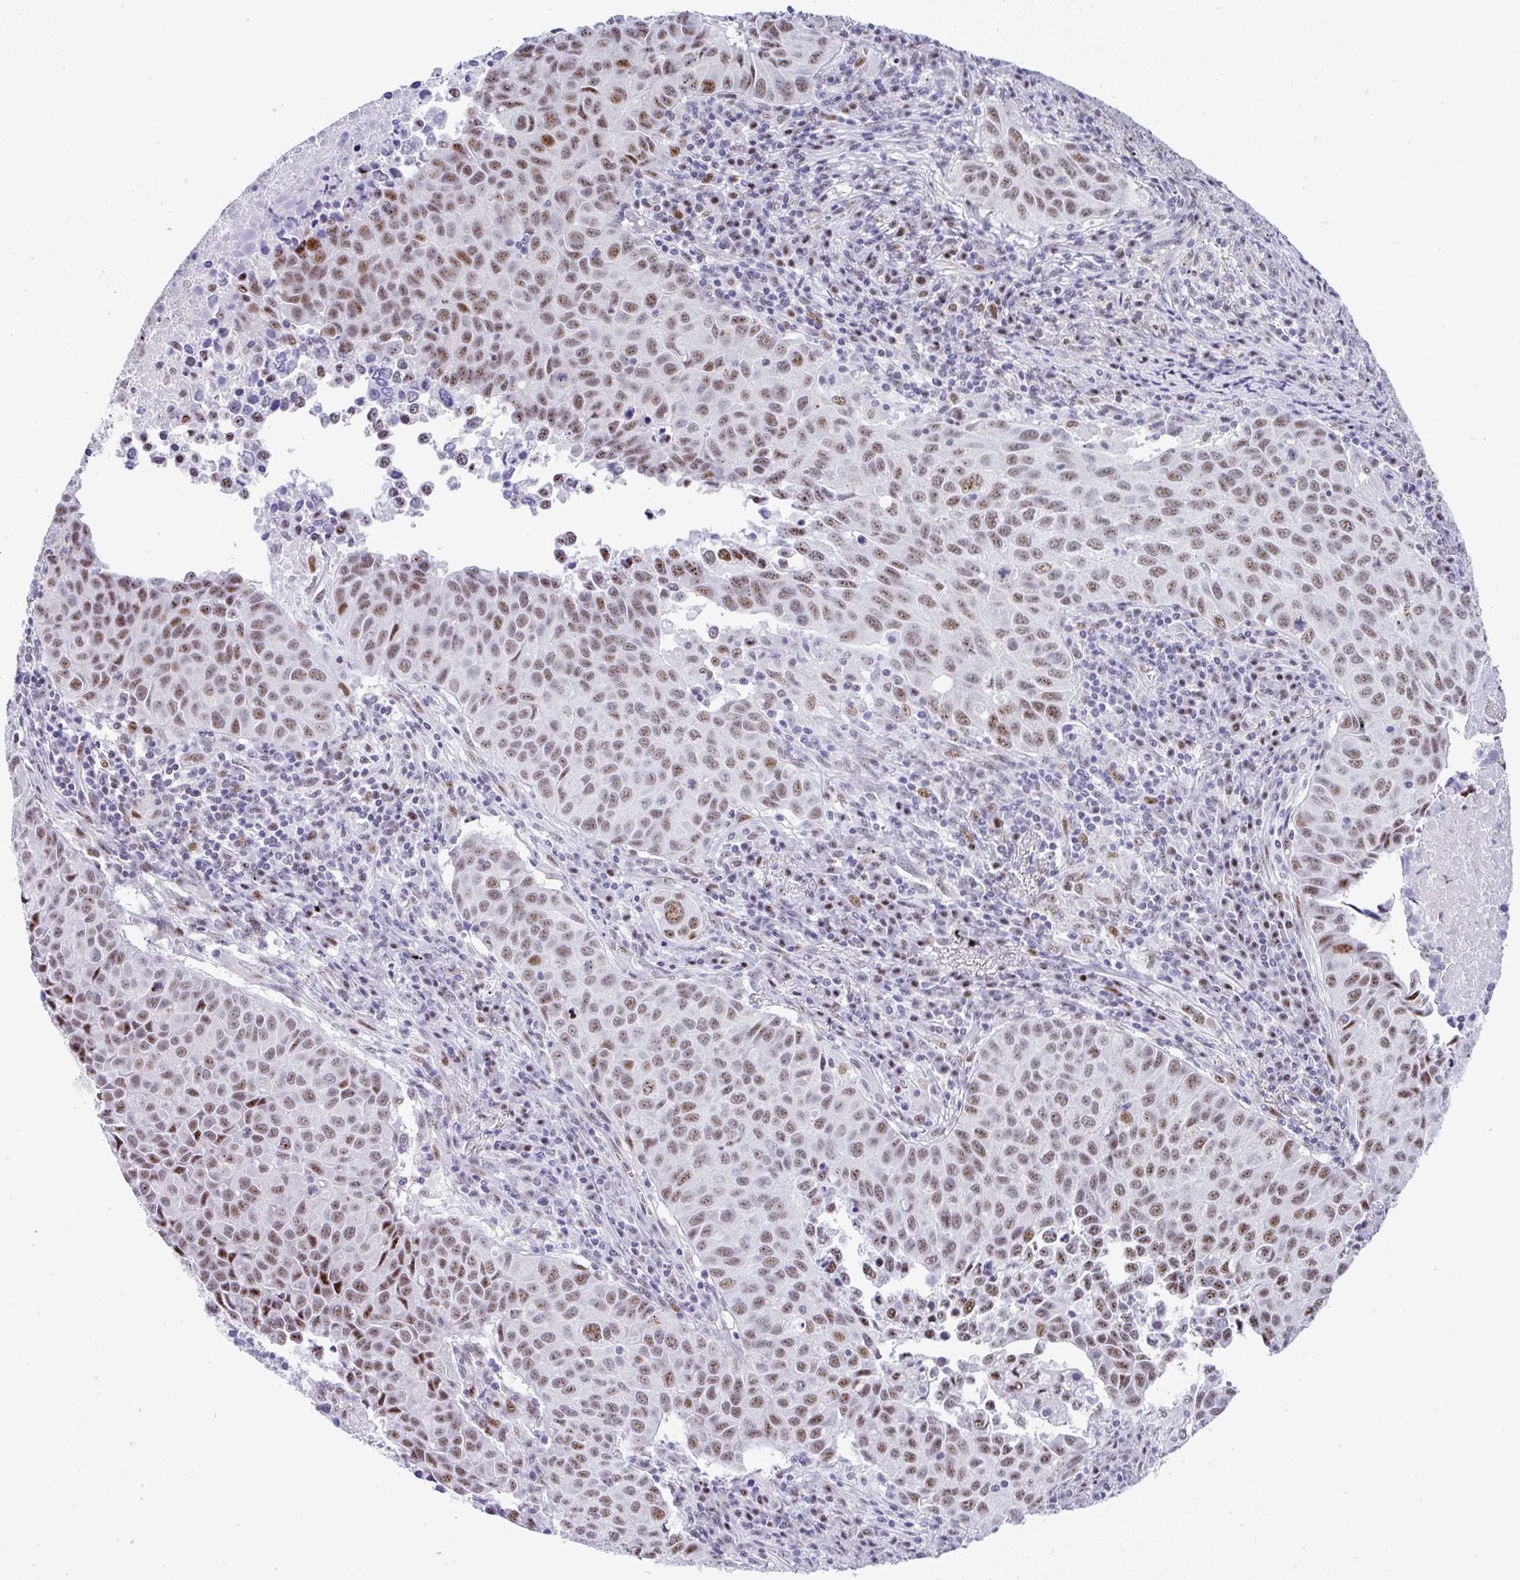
{"staining": {"intensity": "moderate", "quantity": ">75%", "location": "nuclear"}, "tissue": "lung cancer", "cell_type": "Tumor cells", "image_type": "cancer", "snomed": [{"axis": "morphology", "description": "Adenocarcinoma, NOS"}, {"axis": "topography", "description": "Lung"}], "caption": "A brown stain labels moderate nuclear staining of a protein in human lung adenocarcinoma tumor cells.", "gene": "NR1D2", "patient": {"sex": "female", "age": 50}}